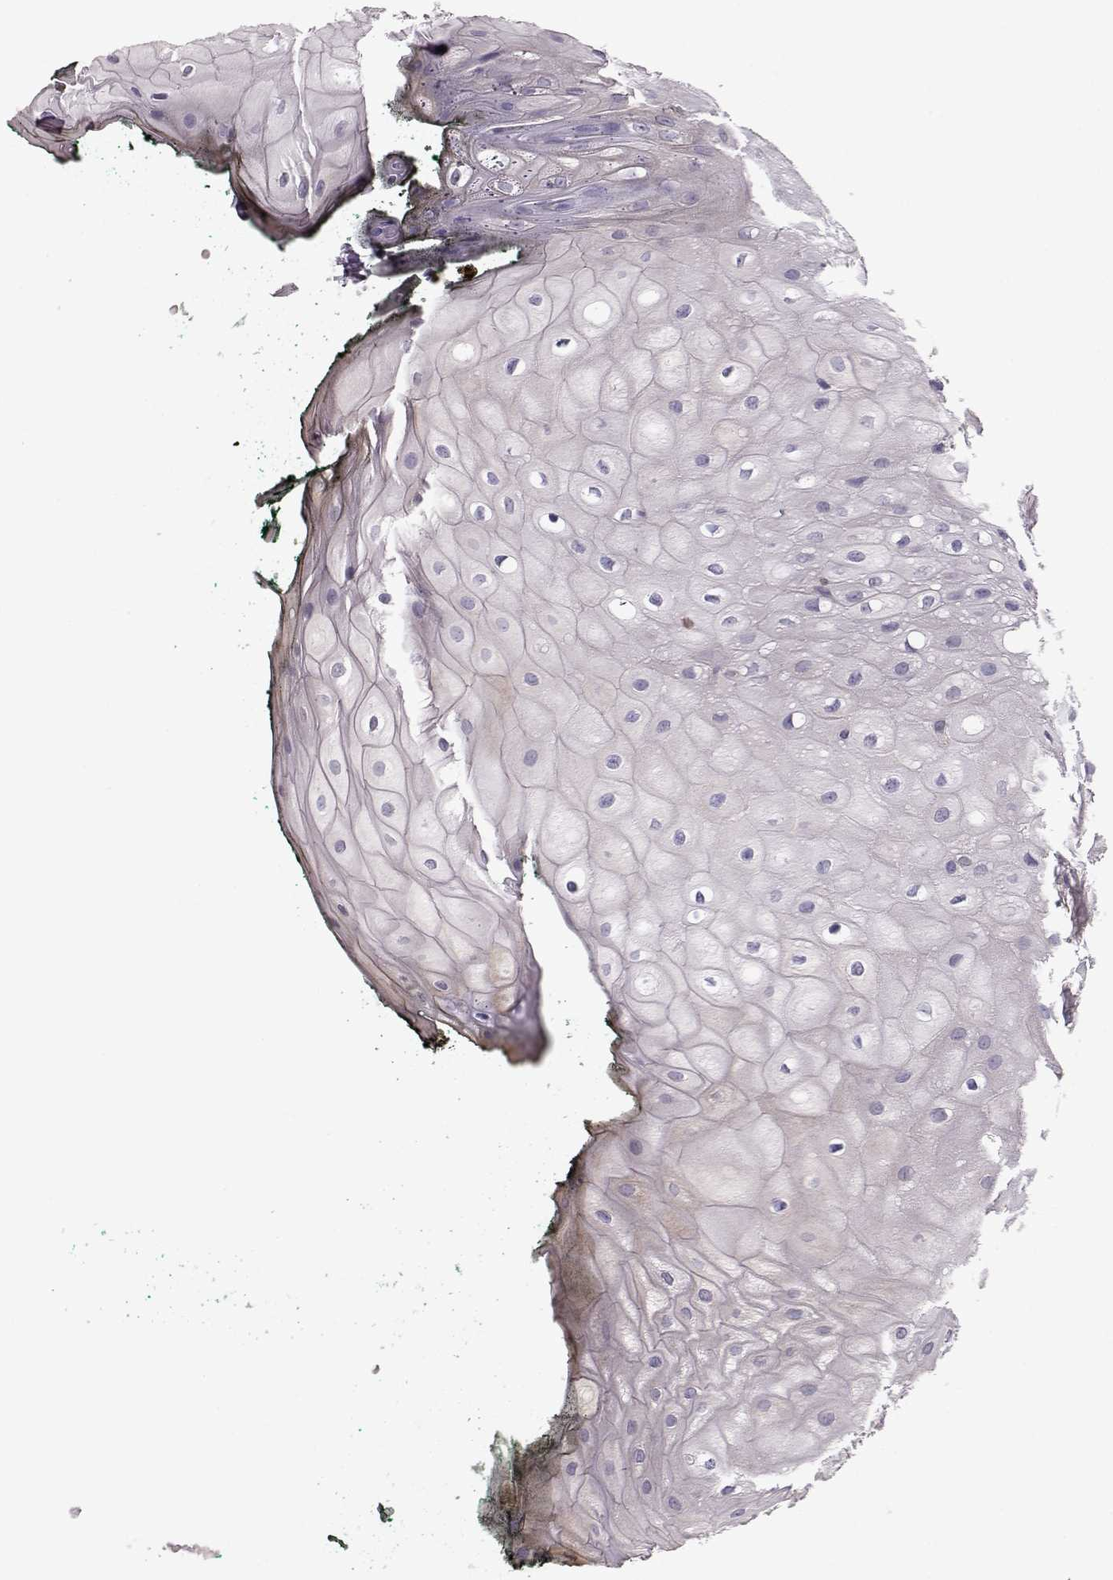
{"staining": {"intensity": "weak", "quantity": "<25%", "location": "cytoplasmic/membranous"}, "tissue": "oral mucosa", "cell_type": "Squamous epithelial cells", "image_type": "normal", "snomed": [{"axis": "morphology", "description": "Normal tissue, NOS"}, {"axis": "topography", "description": "Oral tissue"}, {"axis": "topography", "description": "Head-Neck"}], "caption": "A histopathology image of oral mucosa stained for a protein shows no brown staining in squamous epithelial cells. (DAB (3,3'-diaminobenzidine) immunohistochemistry, high magnification).", "gene": "ELOVL5", "patient": {"sex": "female", "age": 68}}